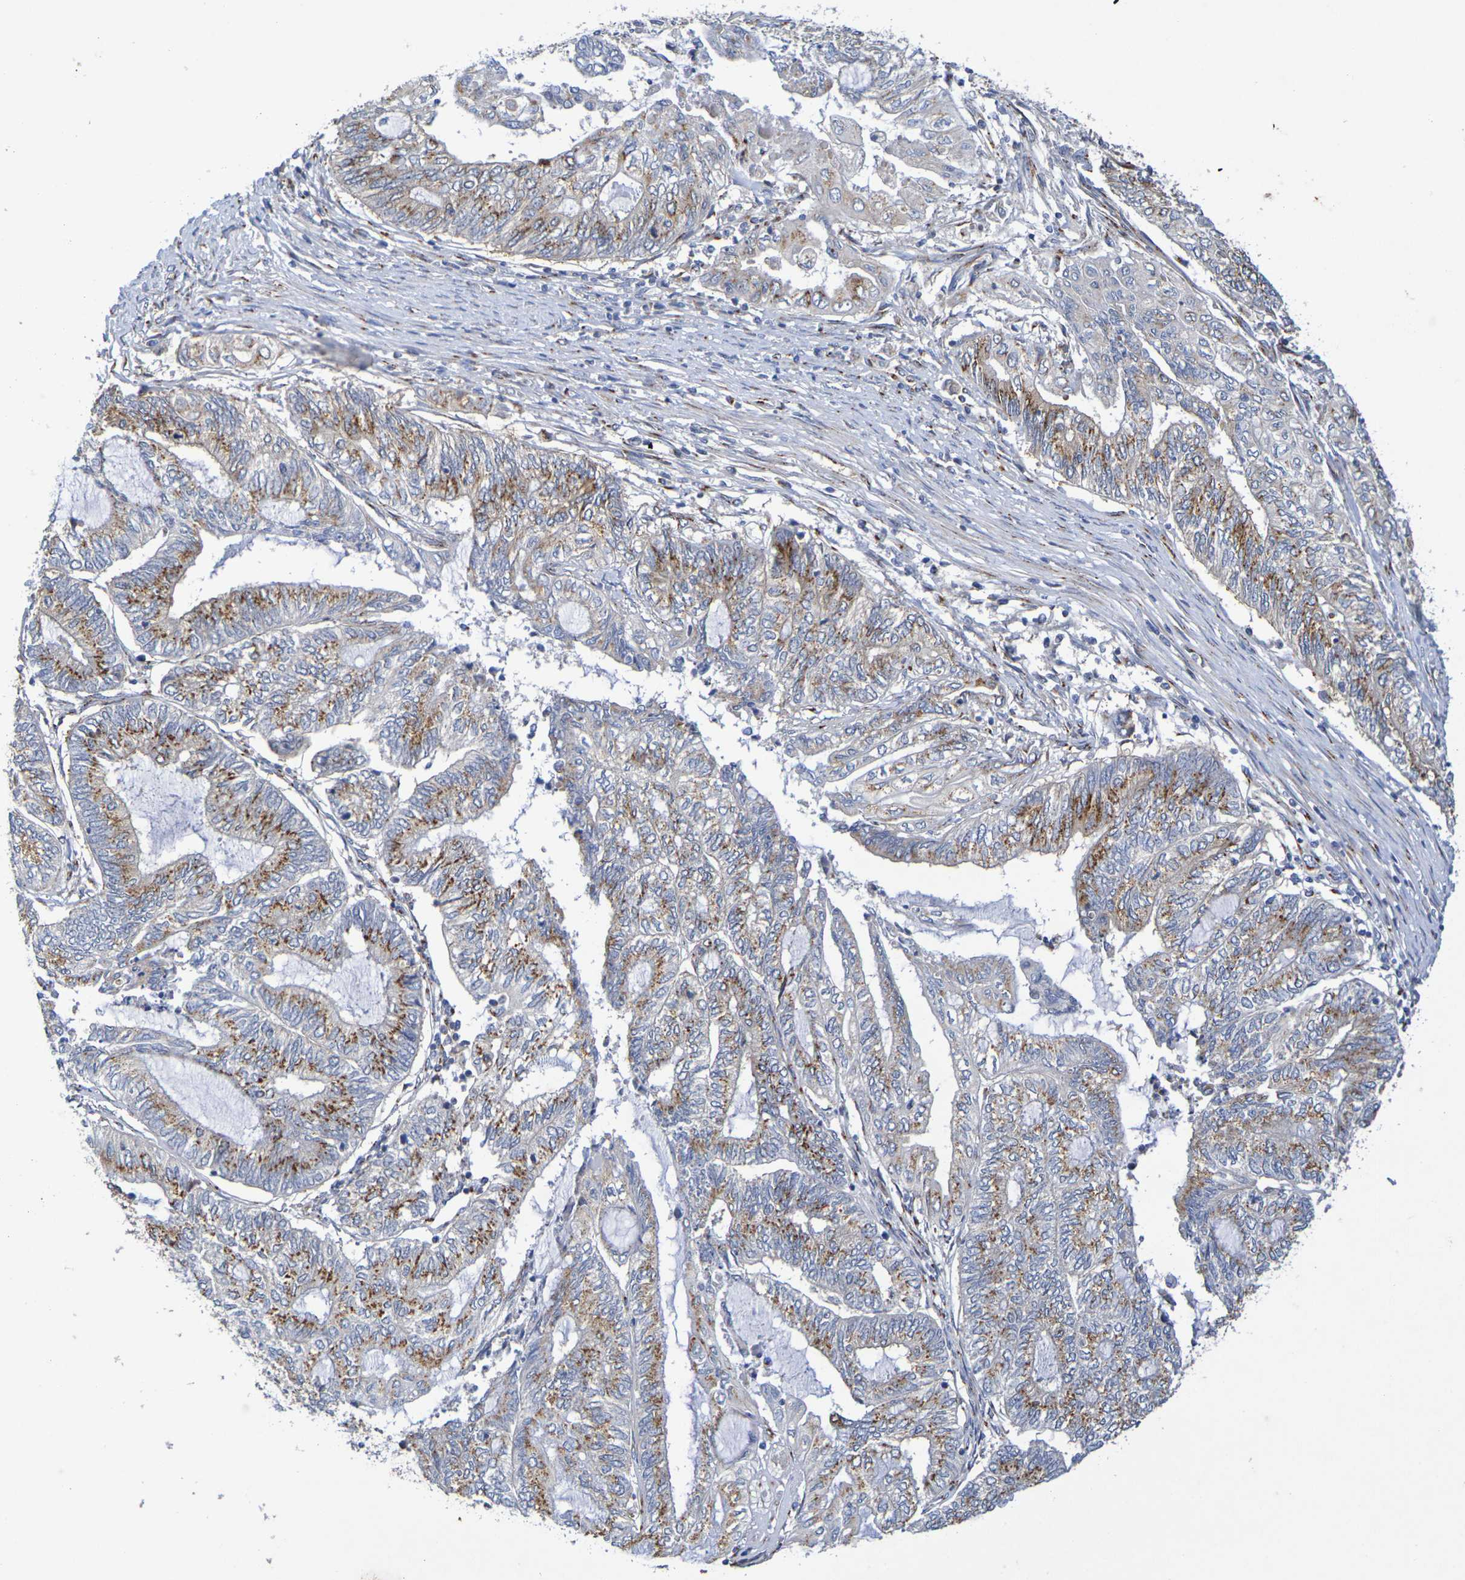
{"staining": {"intensity": "moderate", "quantity": ">75%", "location": "cytoplasmic/membranous"}, "tissue": "endometrial cancer", "cell_type": "Tumor cells", "image_type": "cancer", "snomed": [{"axis": "morphology", "description": "Adenocarcinoma, NOS"}, {"axis": "topography", "description": "Uterus"}, {"axis": "topography", "description": "Endometrium"}], "caption": "A brown stain shows moderate cytoplasmic/membranous positivity of a protein in endometrial cancer tumor cells.", "gene": "DCP2", "patient": {"sex": "female", "age": 70}}